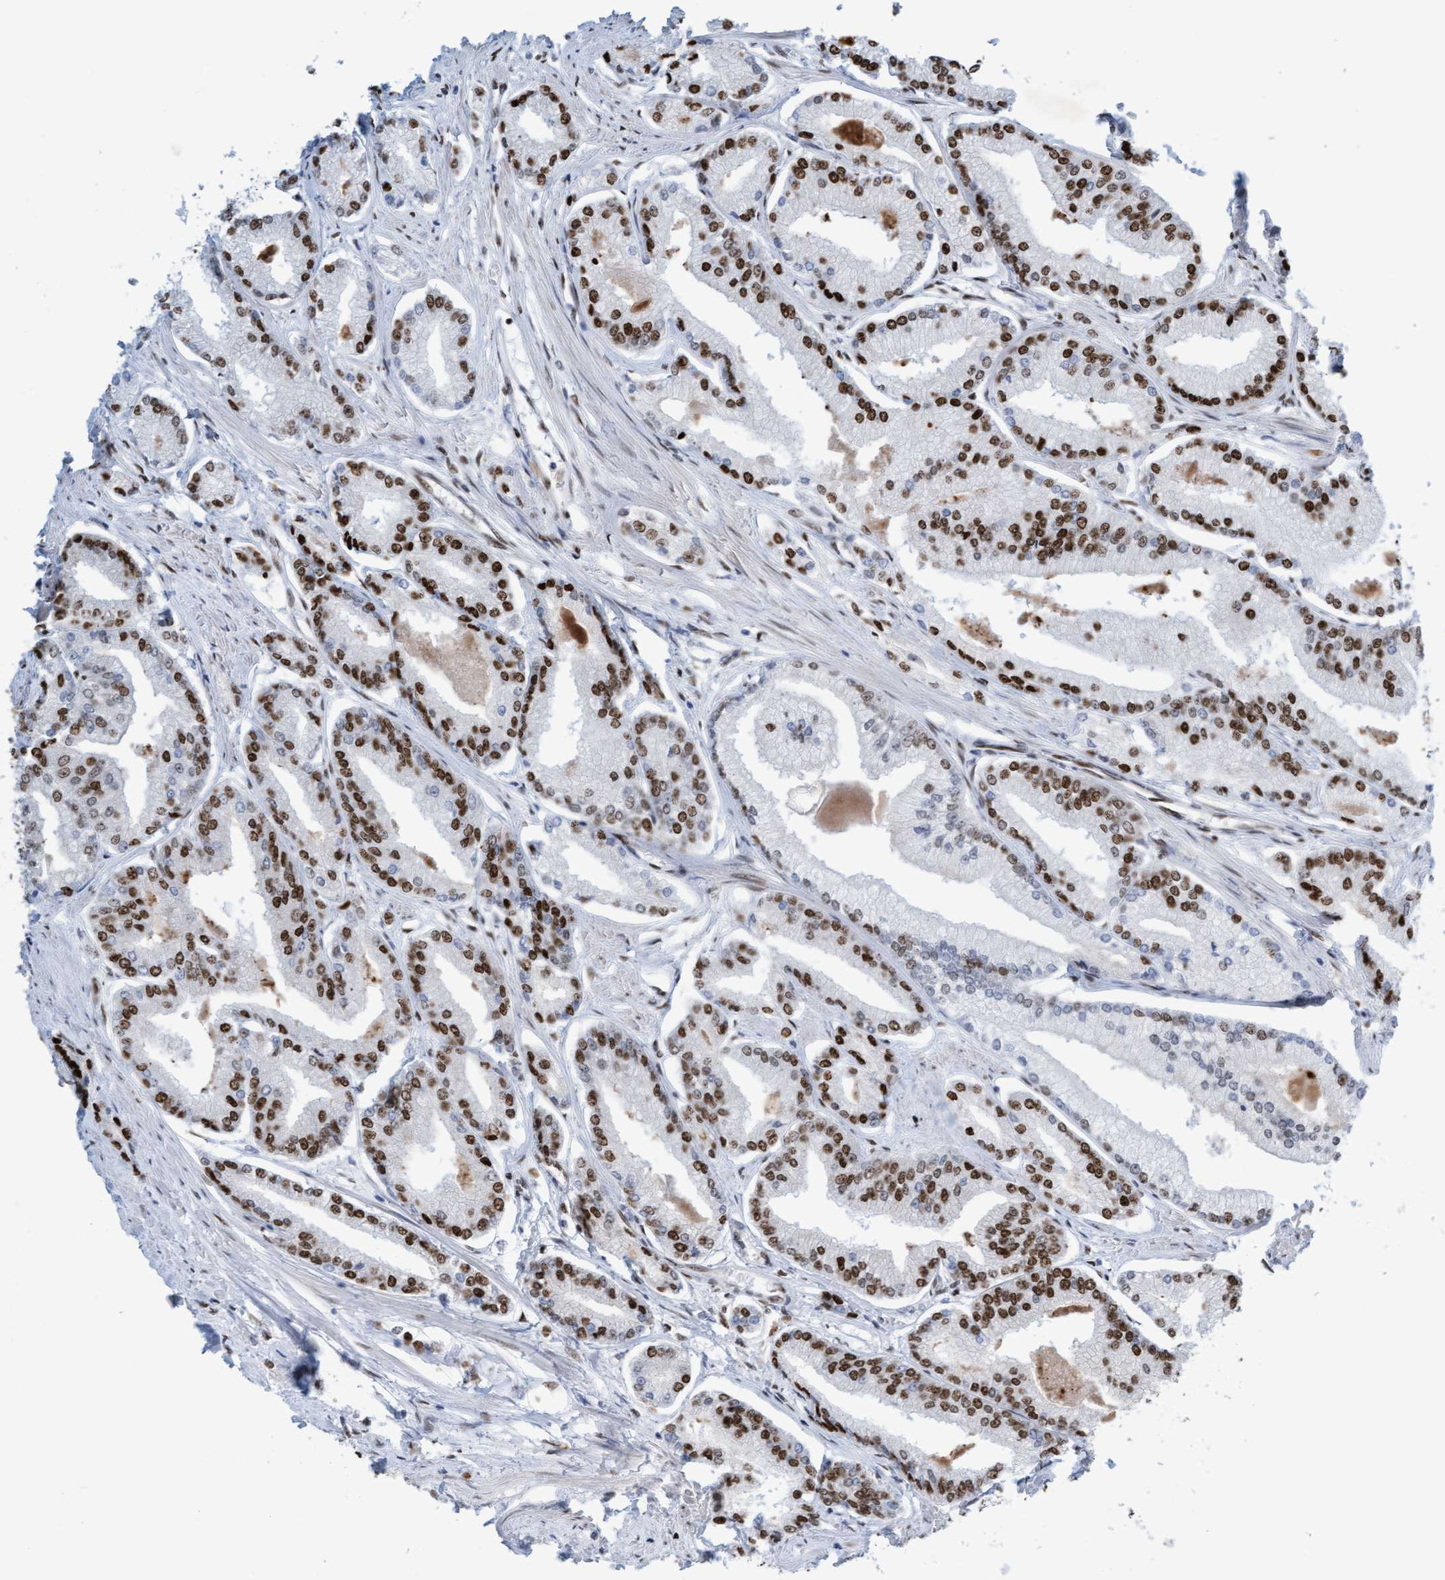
{"staining": {"intensity": "moderate", "quantity": ">75%", "location": "nuclear"}, "tissue": "prostate cancer", "cell_type": "Tumor cells", "image_type": "cancer", "snomed": [{"axis": "morphology", "description": "Adenocarcinoma, Low grade"}, {"axis": "topography", "description": "Prostate"}], "caption": "IHC (DAB (3,3'-diaminobenzidine)) staining of prostate cancer (low-grade adenocarcinoma) displays moderate nuclear protein staining in about >75% of tumor cells. The staining was performed using DAB to visualize the protein expression in brown, while the nuclei were stained in blue with hematoxylin (Magnification: 20x).", "gene": "GLRX2", "patient": {"sex": "male", "age": 52}}